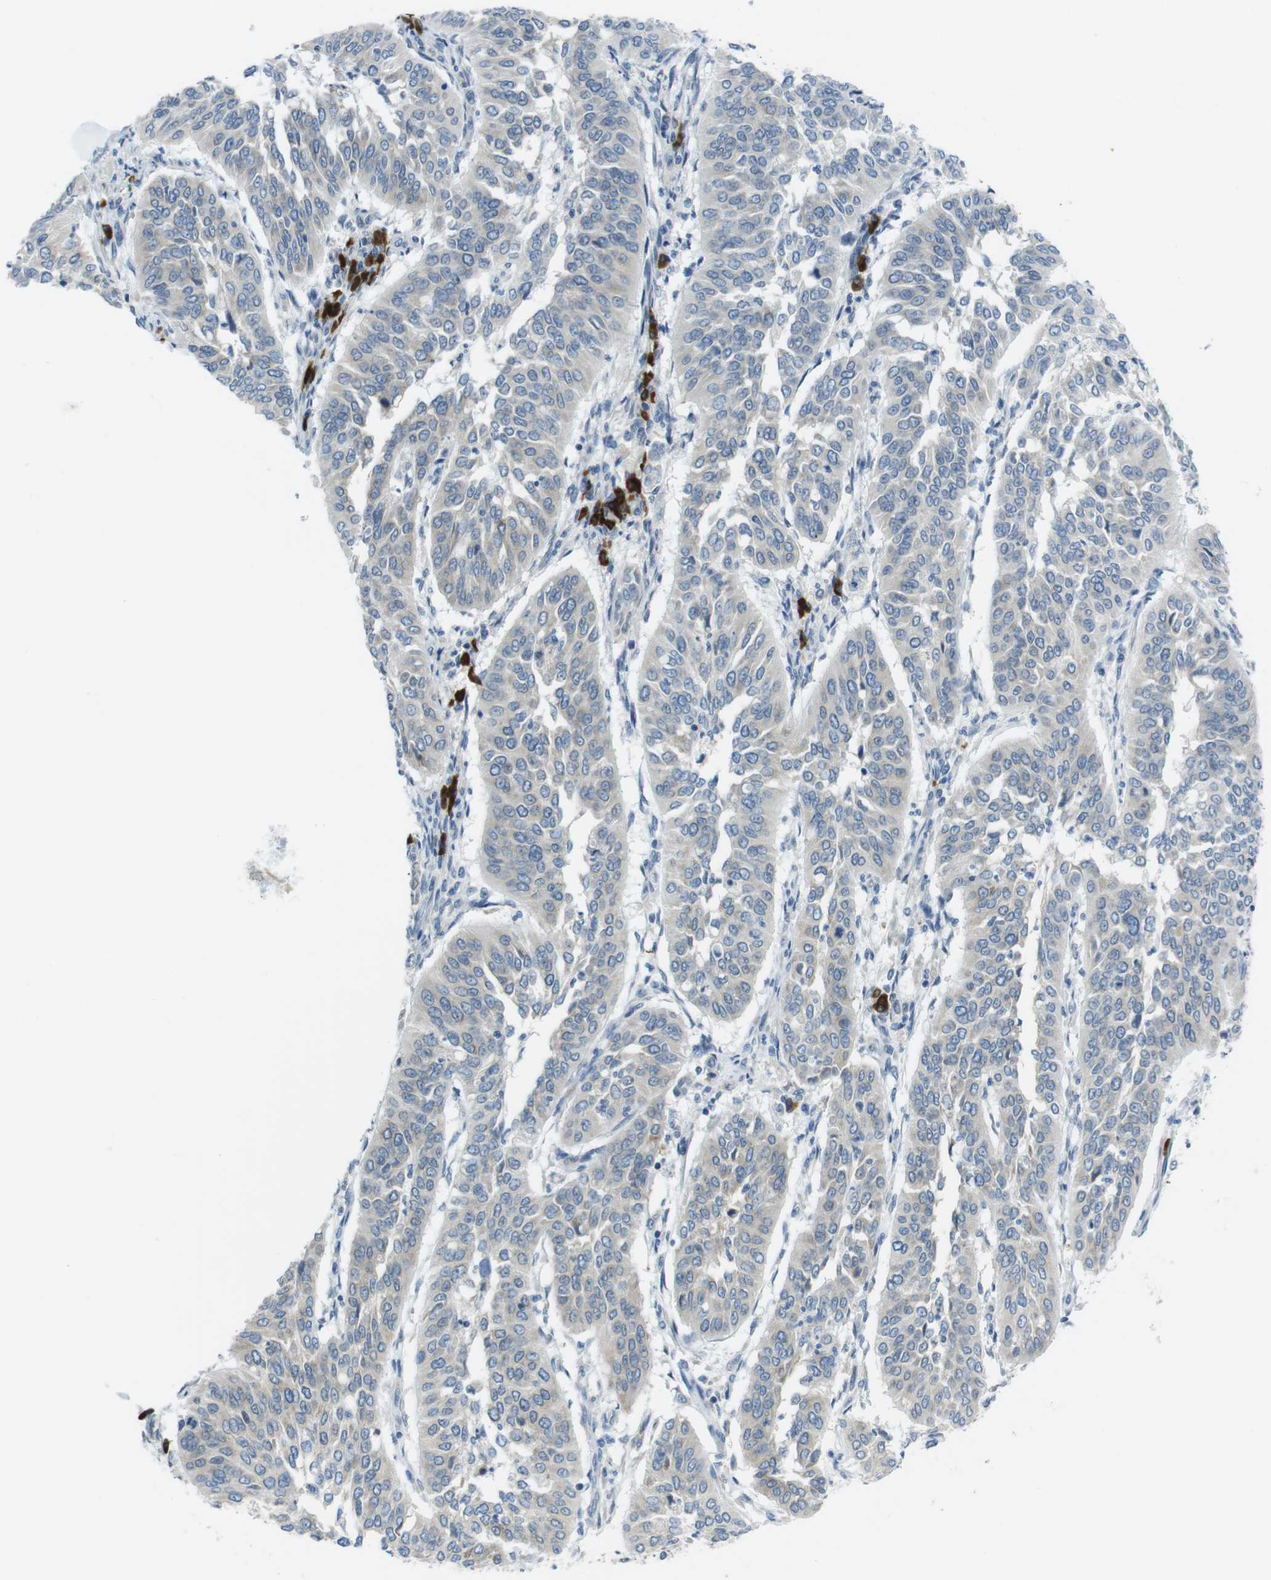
{"staining": {"intensity": "weak", "quantity": ">75%", "location": "cytoplasmic/membranous"}, "tissue": "cervical cancer", "cell_type": "Tumor cells", "image_type": "cancer", "snomed": [{"axis": "morphology", "description": "Normal tissue, NOS"}, {"axis": "morphology", "description": "Squamous cell carcinoma, NOS"}, {"axis": "topography", "description": "Cervix"}], "caption": "Squamous cell carcinoma (cervical) stained with a brown dye demonstrates weak cytoplasmic/membranous positive staining in approximately >75% of tumor cells.", "gene": "CLPTM1L", "patient": {"sex": "female", "age": 39}}